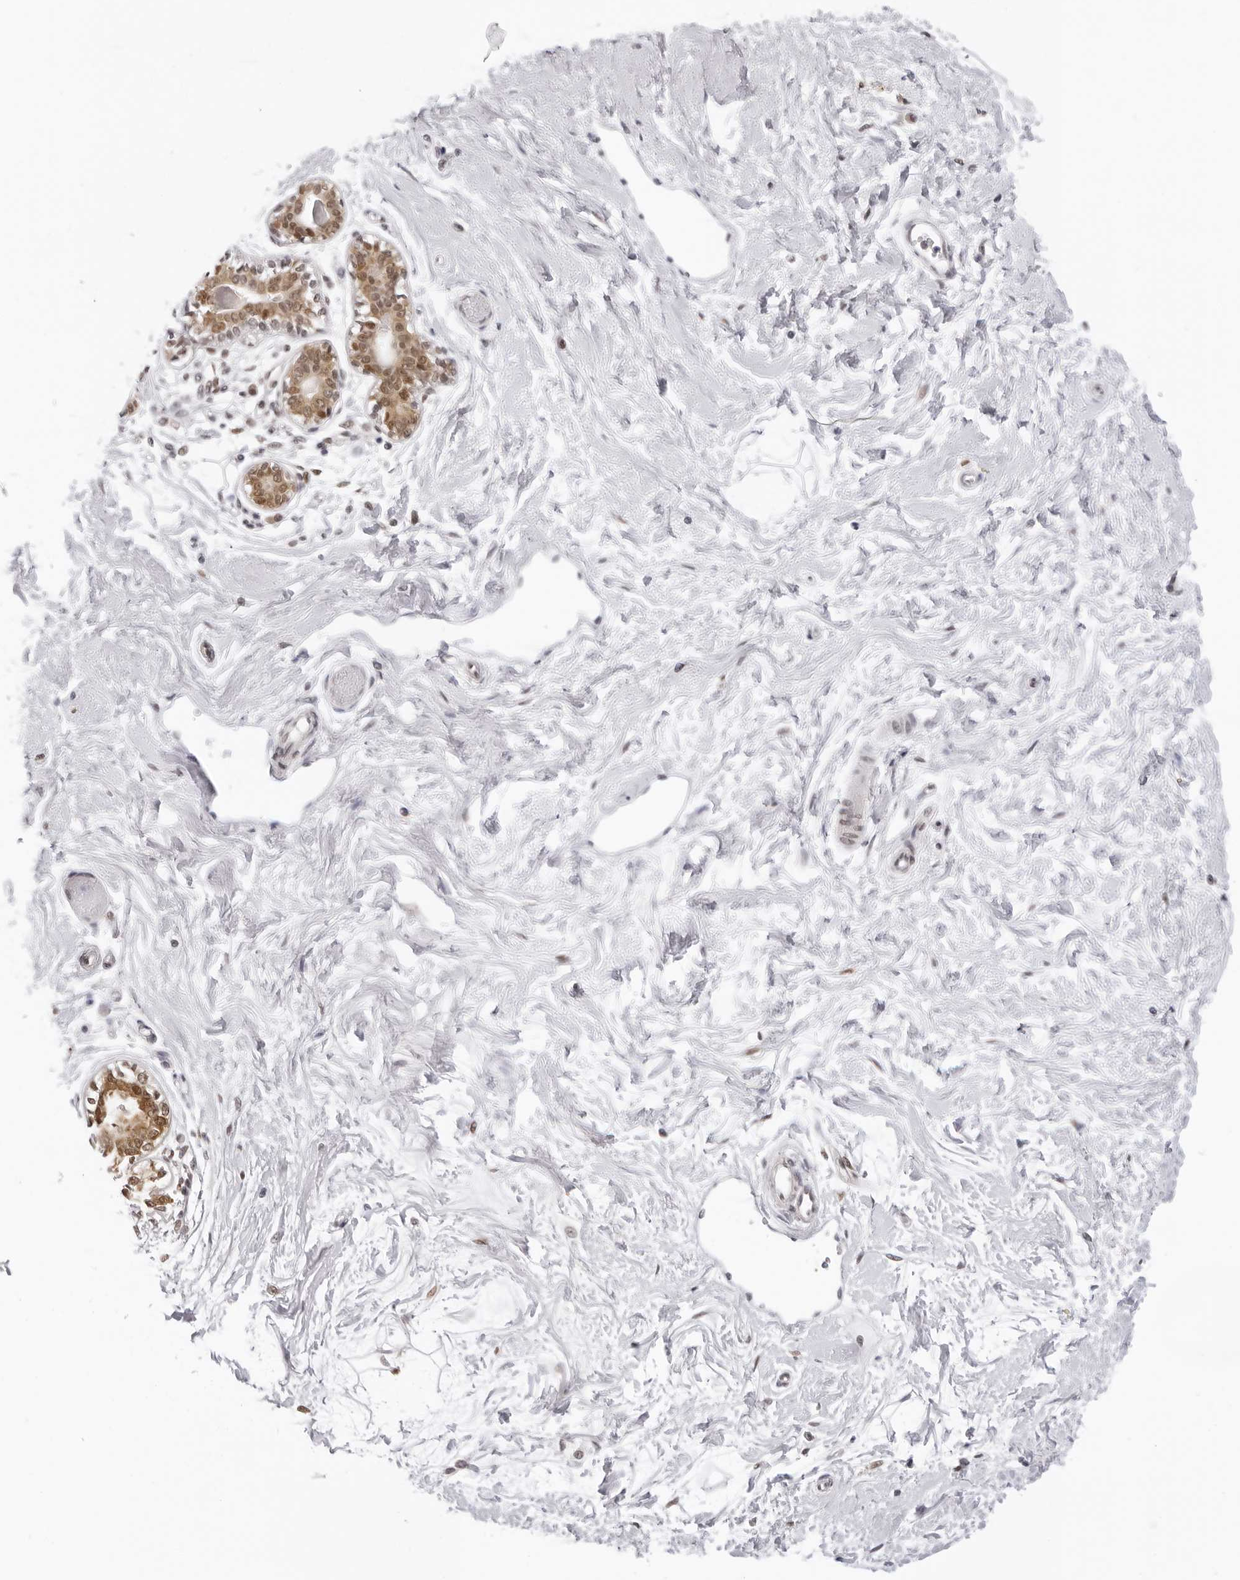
{"staining": {"intensity": "negative", "quantity": "none", "location": "none"}, "tissue": "breast", "cell_type": "Adipocytes", "image_type": "normal", "snomed": [{"axis": "morphology", "description": "Normal tissue, NOS"}, {"axis": "topography", "description": "Breast"}], "caption": "Immunohistochemistry image of normal breast stained for a protein (brown), which displays no staining in adipocytes.", "gene": "WDR77", "patient": {"sex": "female", "age": 45}}